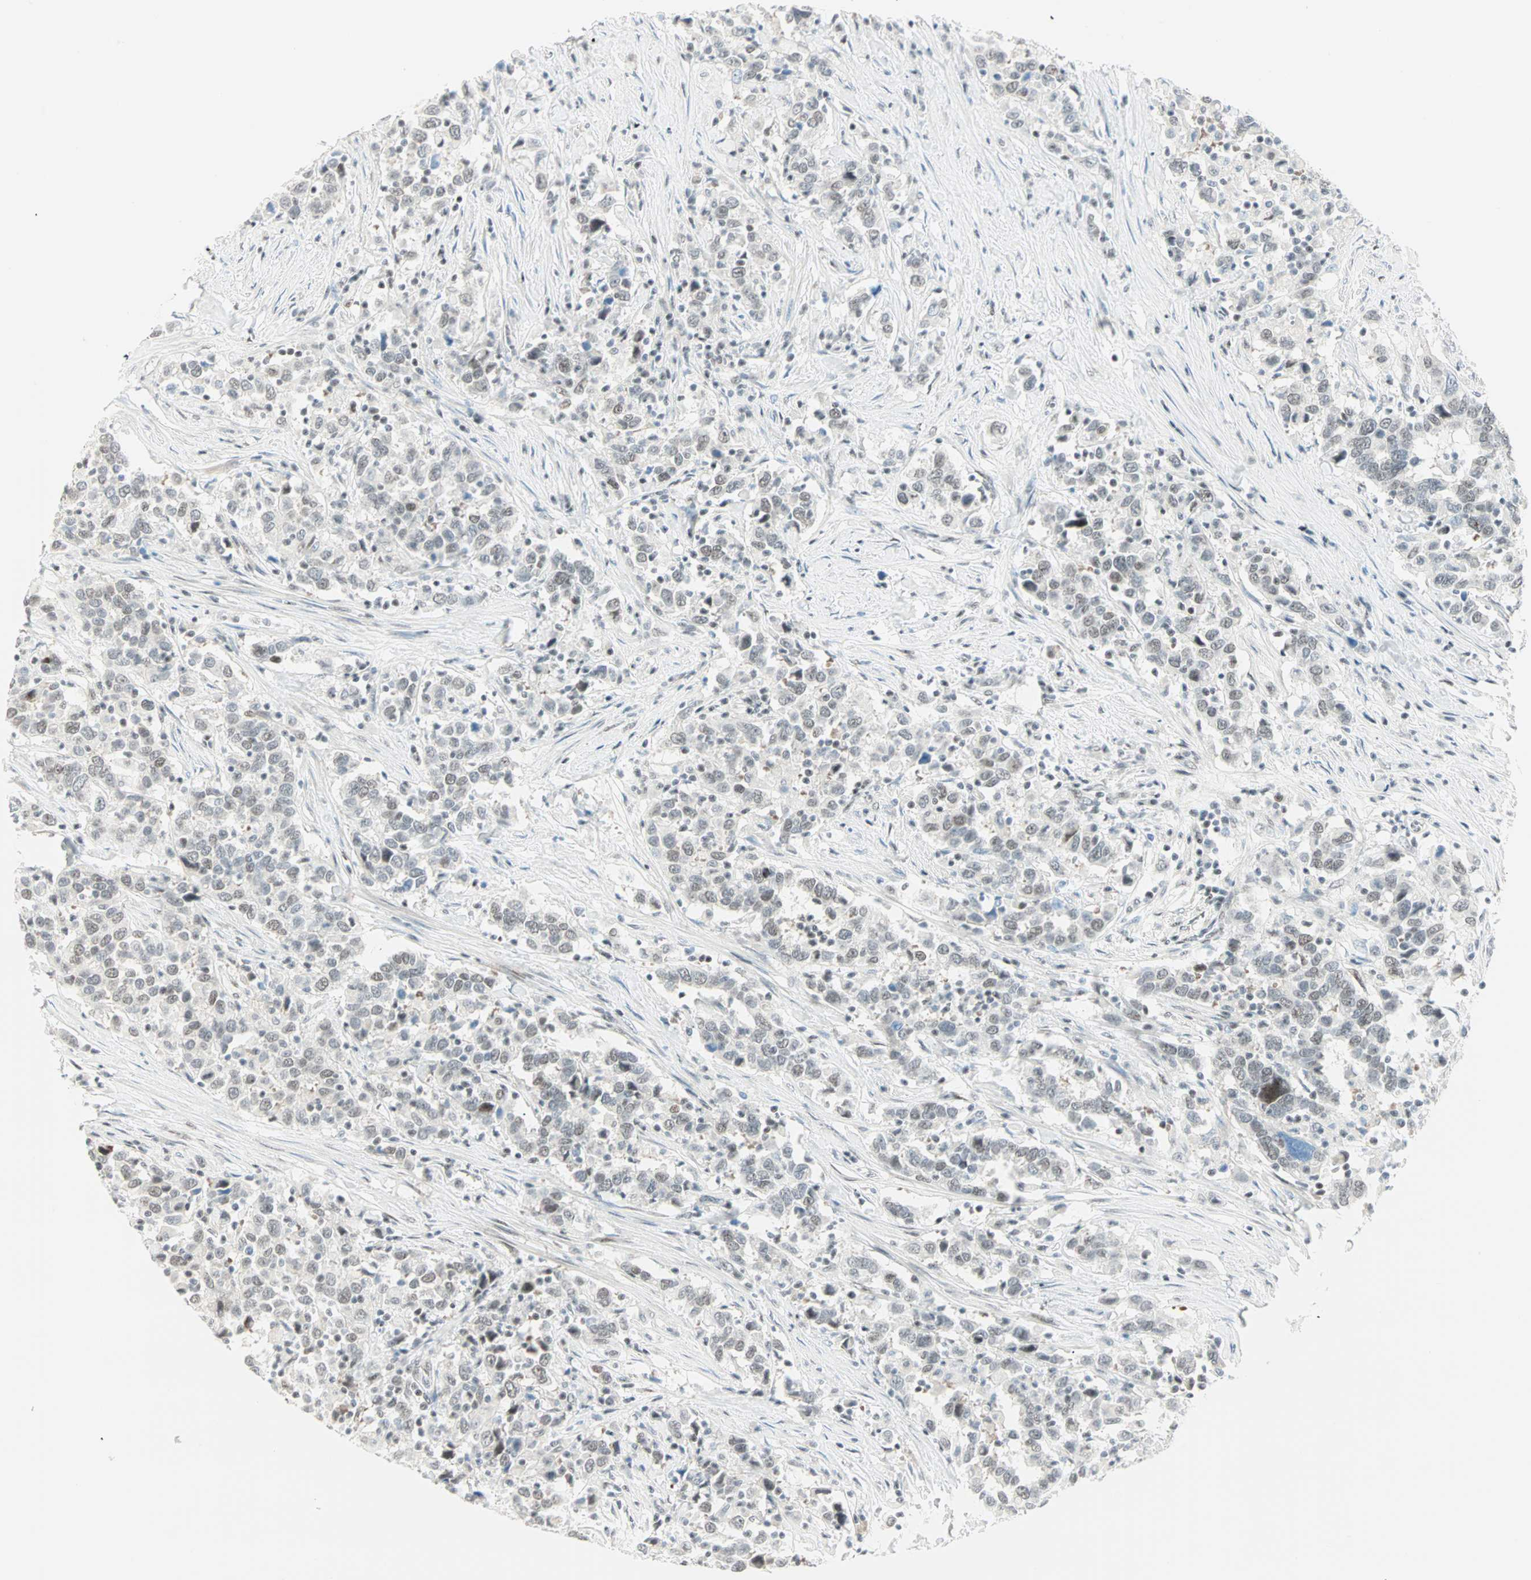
{"staining": {"intensity": "negative", "quantity": "none", "location": "none"}, "tissue": "urothelial cancer", "cell_type": "Tumor cells", "image_type": "cancer", "snomed": [{"axis": "morphology", "description": "Urothelial carcinoma, High grade"}, {"axis": "topography", "description": "Urinary bladder"}], "caption": "Micrograph shows no significant protein expression in tumor cells of urothelial cancer. Nuclei are stained in blue.", "gene": "PKNOX1", "patient": {"sex": "male", "age": 61}}